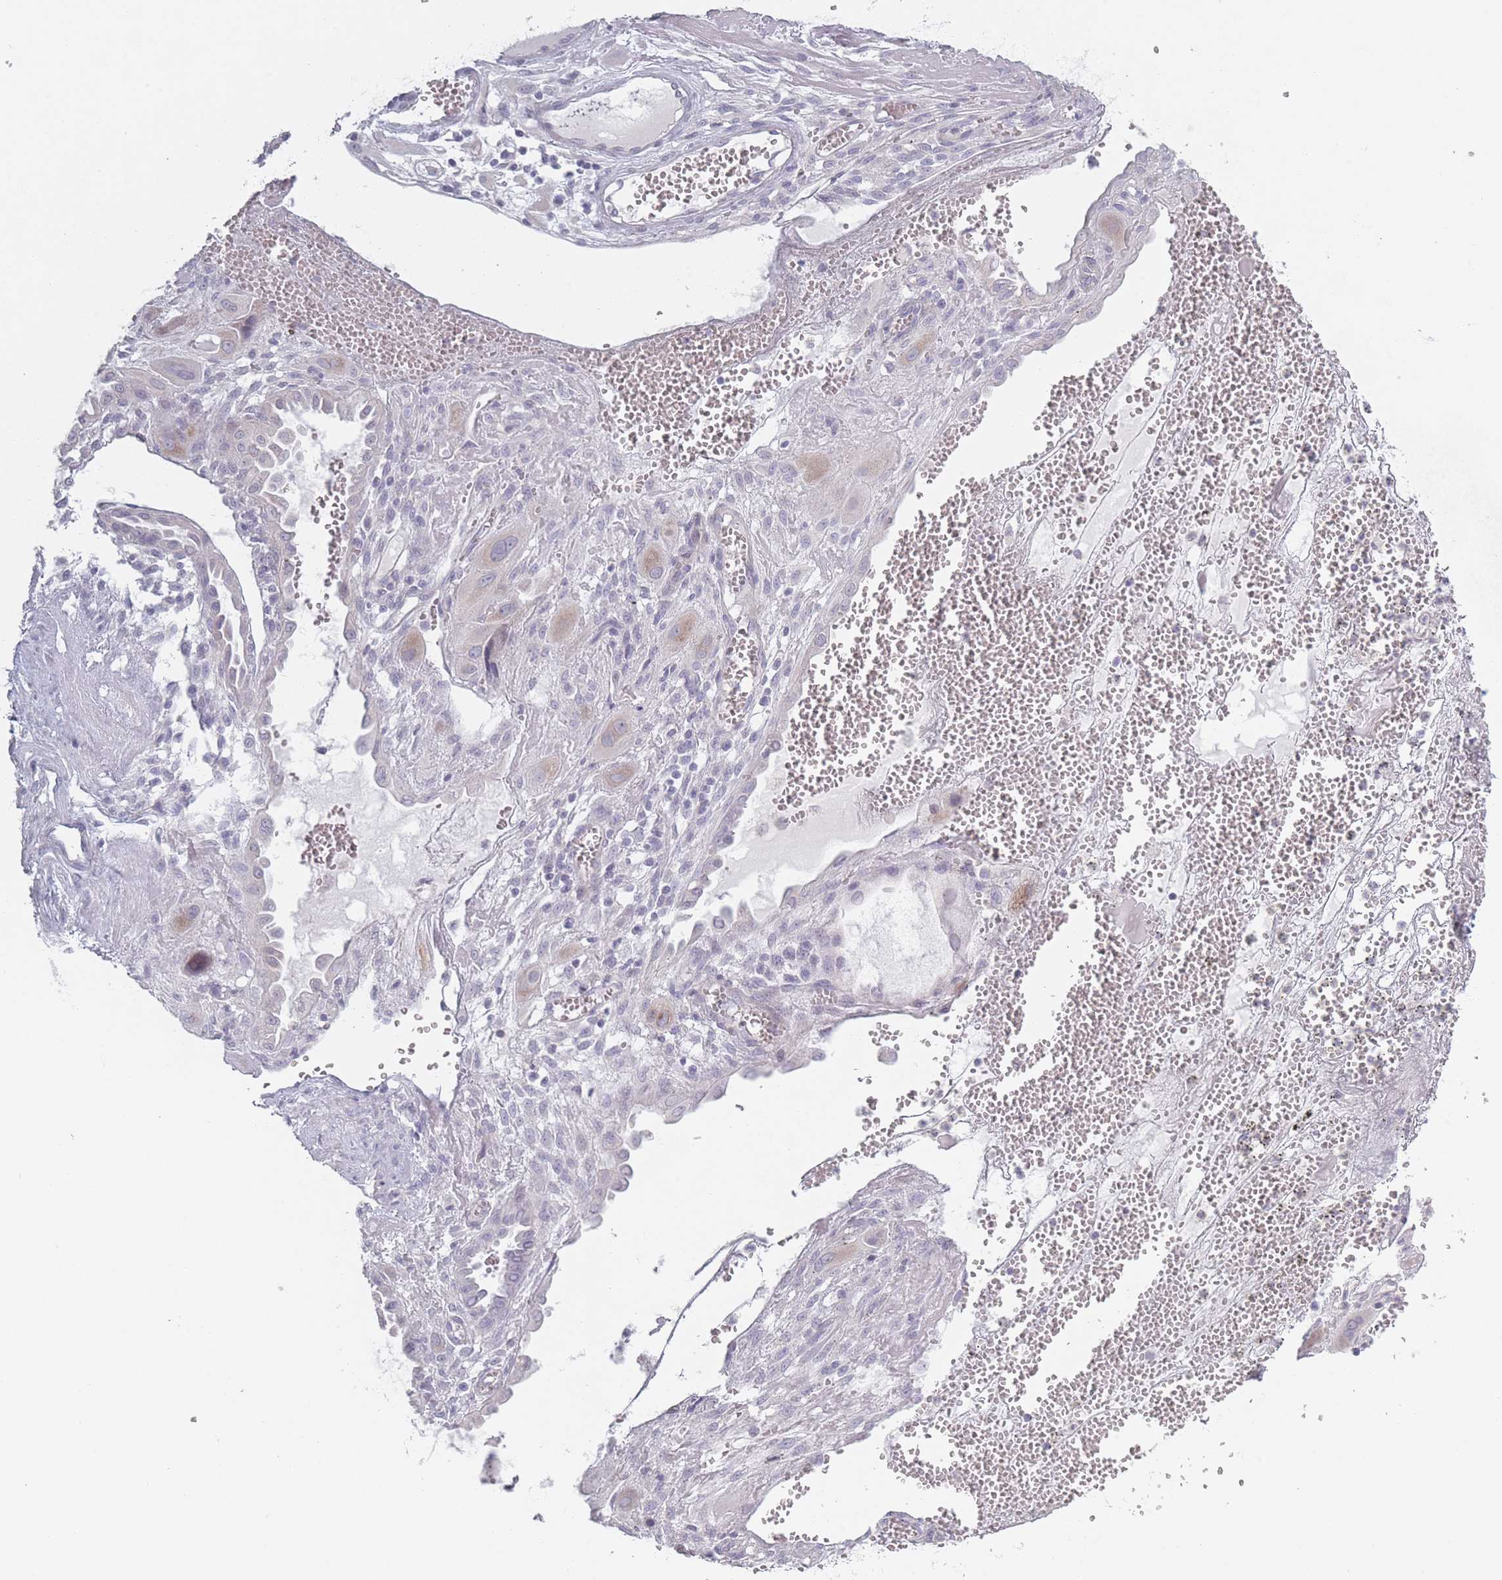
{"staining": {"intensity": "negative", "quantity": "none", "location": "none"}, "tissue": "cervical cancer", "cell_type": "Tumor cells", "image_type": "cancer", "snomed": [{"axis": "morphology", "description": "Squamous cell carcinoma, NOS"}, {"axis": "topography", "description": "Cervix"}], "caption": "A photomicrograph of human squamous cell carcinoma (cervical) is negative for staining in tumor cells.", "gene": "RASL10B", "patient": {"sex": "female", "age": 34}}